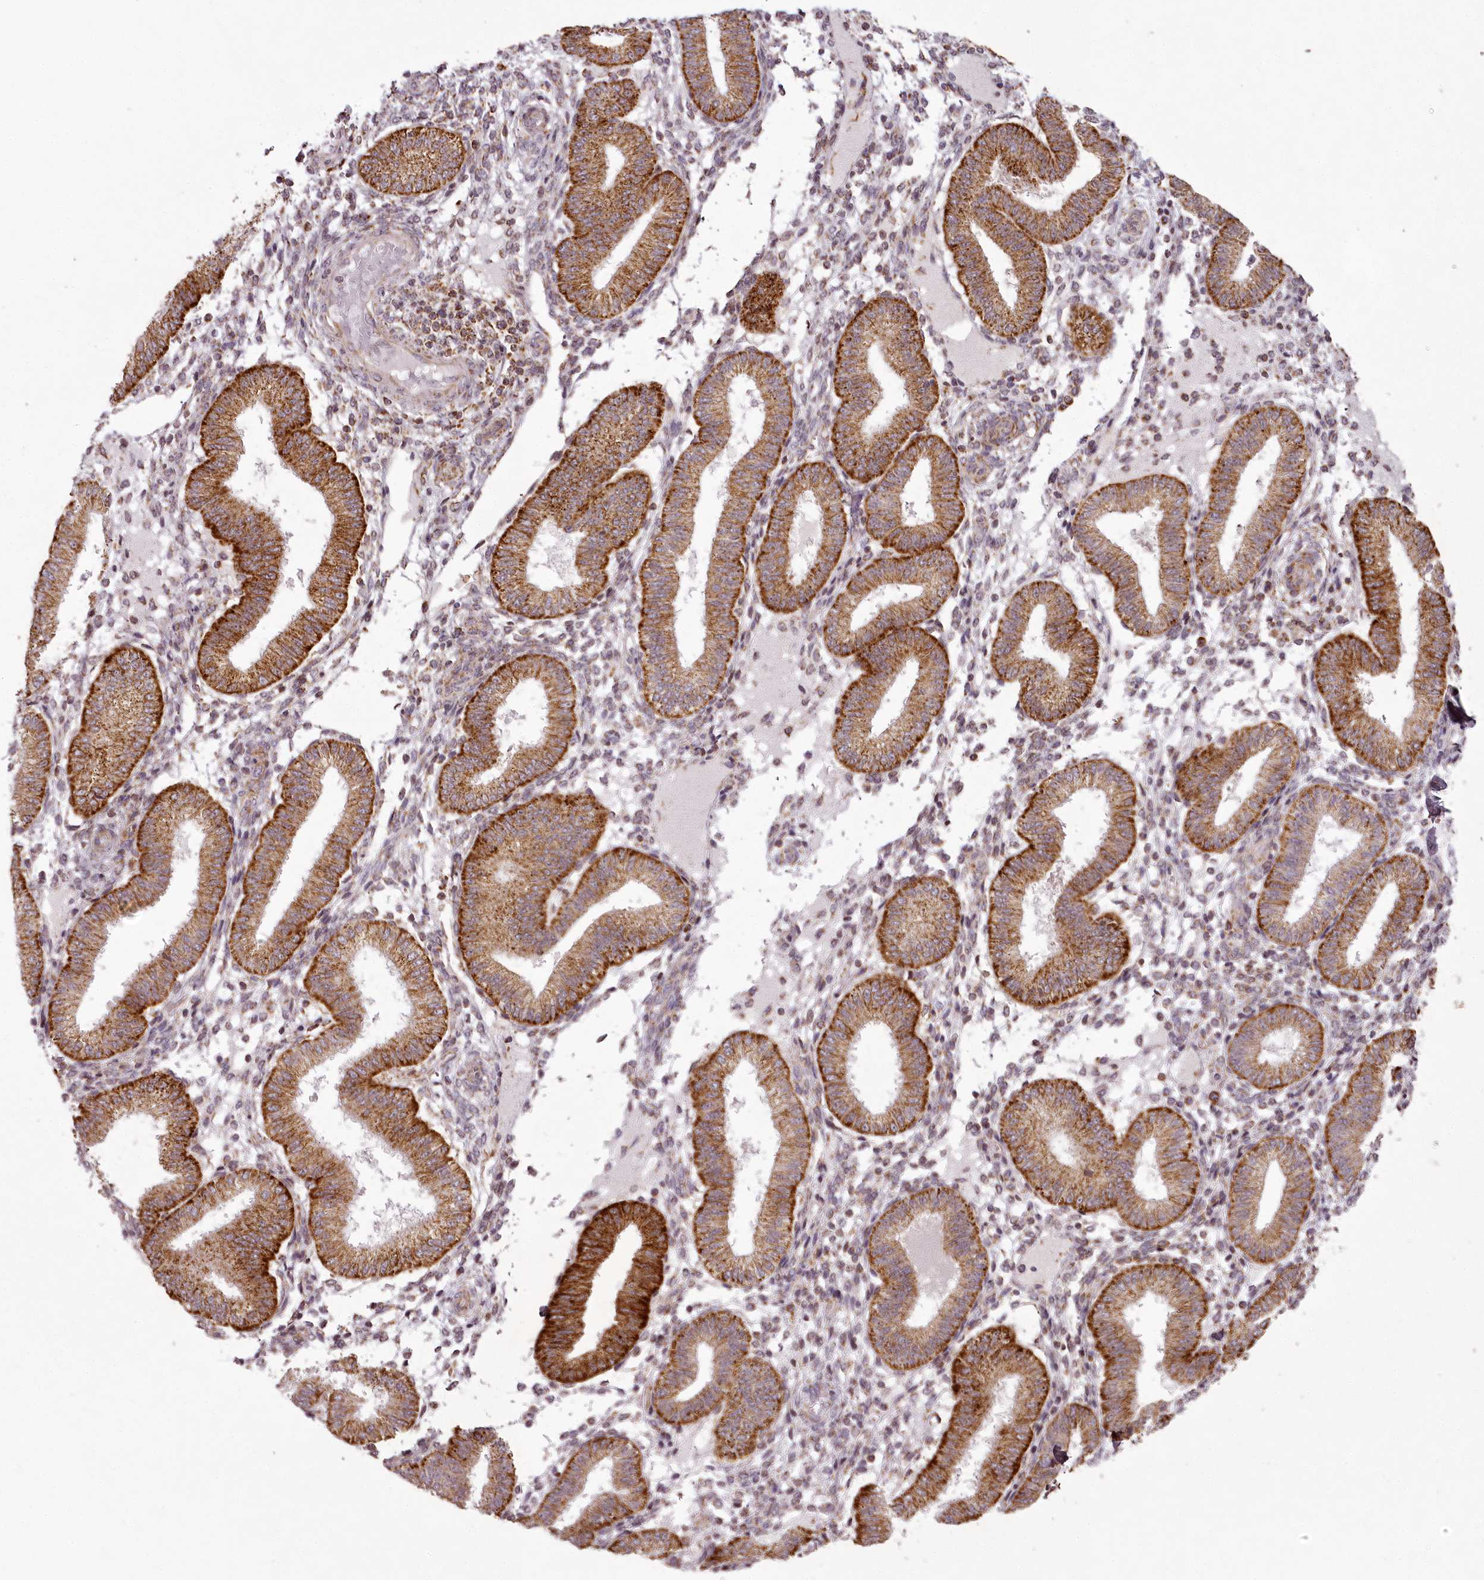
{"staining": {"intensity": "weak", "quantity": "25%-75%", "location": "cytoplasmic/membranous"}, "tissue": "endometrium", "cell_type": "Cells in endometrial stroma", "image_type": "normal", "snomed": [{"axis": "morphology", "description": "Normal tissue, NOS"}, {"axis": "topography", "description": "Endometrium"}], "caption": "Normal endometrium demonstrates weak cytoplasmic/membranous positivity in about 25%-75% of cells in endometrial stroma.", "gene": "CHCHD2", "patient": {"sex": "female", "age": 39}}